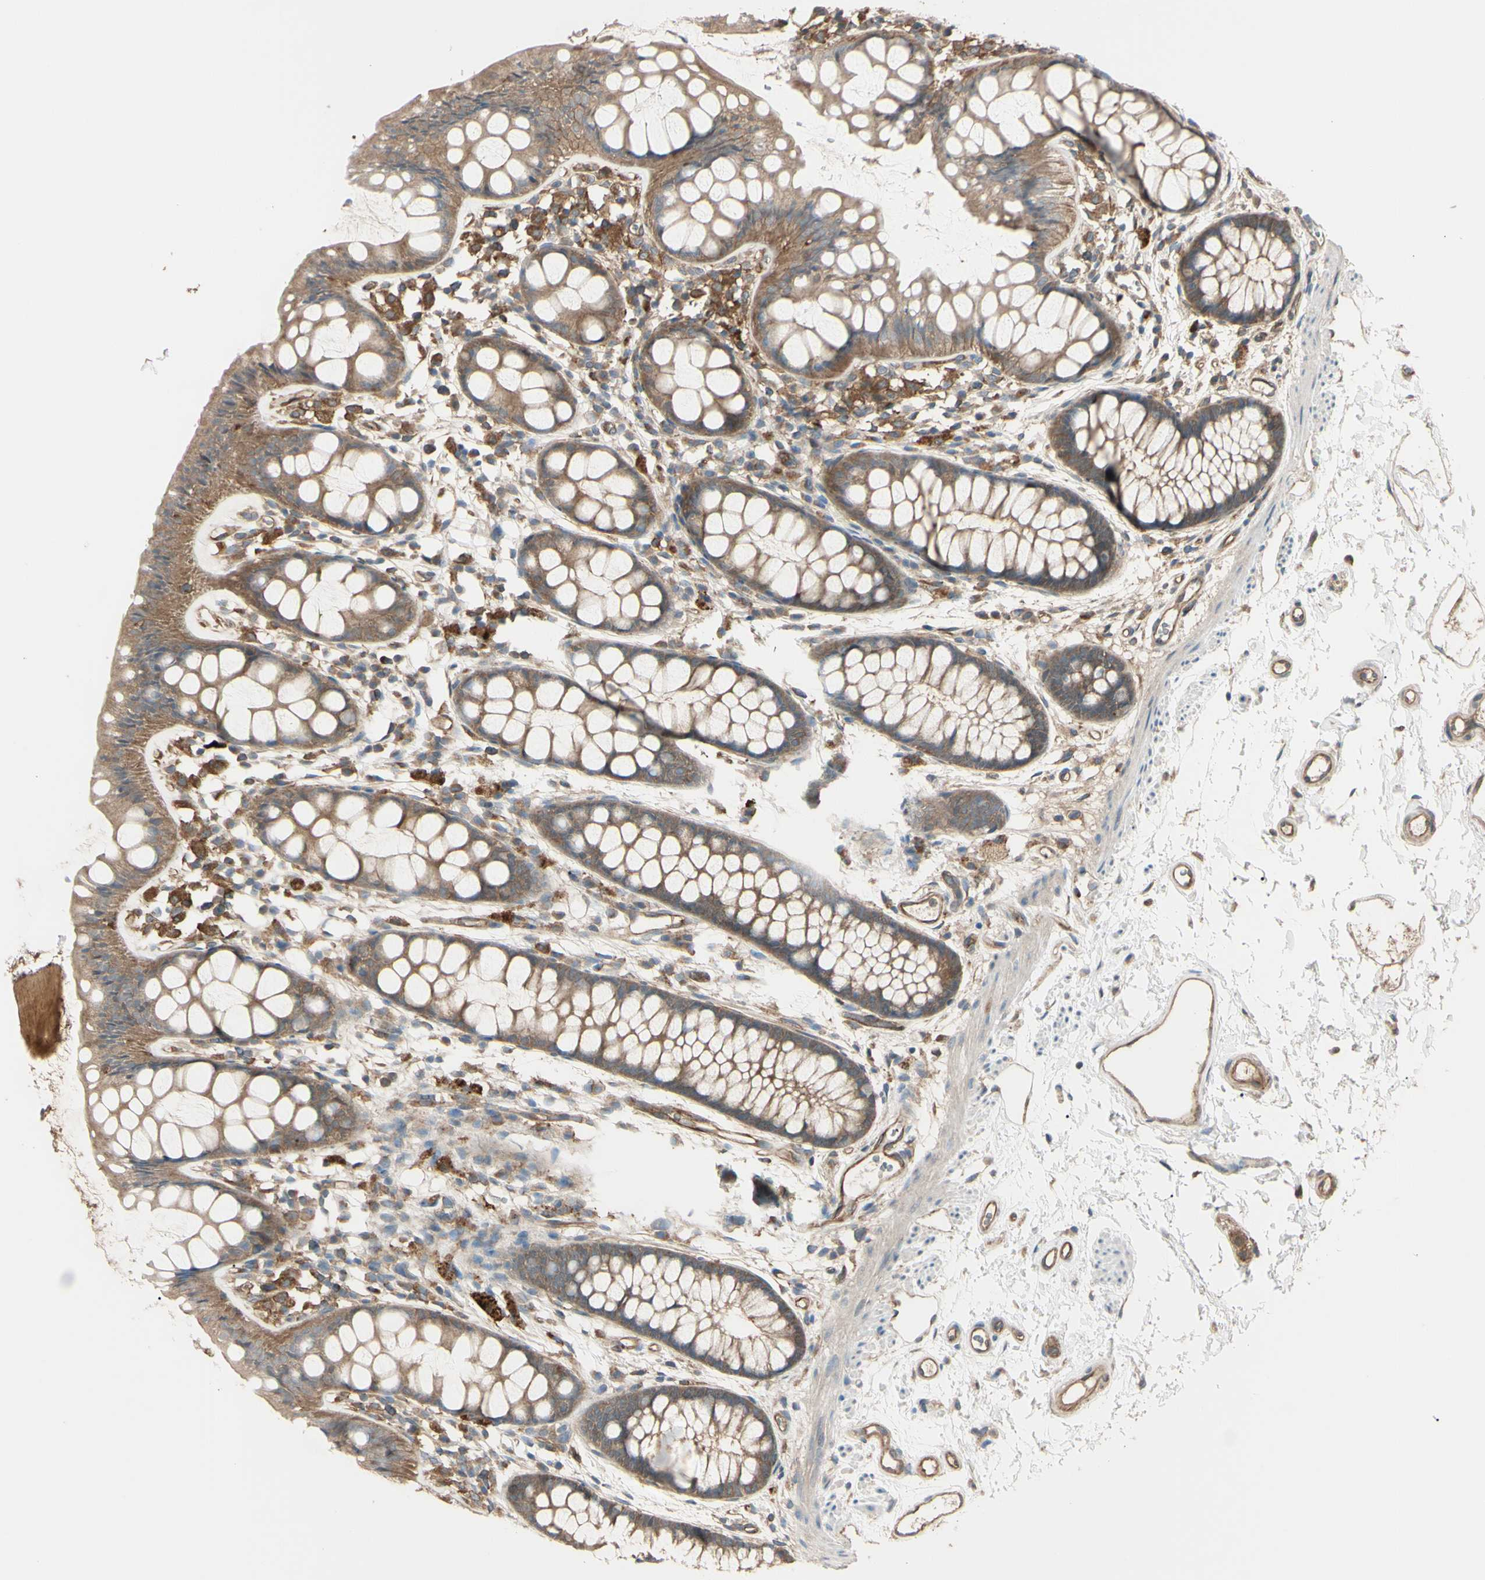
{"staining": {"intensity": "moderate", "quantity": ">75%", "location": "cytoplasmic/membranous"}, "tissue": "rectum", "cell_type": "Glandular cells", "image_type": "normal", "snomed": [{"axis": "morphology", "description": "Normal tissue, NOS"}, {"axis": "topography", "description": "Rectum"}], "caption": "Rectum stained for a protein displays moderate cytoplasmic/membranous positivity in glandular cells. (IHC, brightfield microscopy, high magnification).", "gene": "PTPN12", "patient": {"sex": "female", "age": 66}}